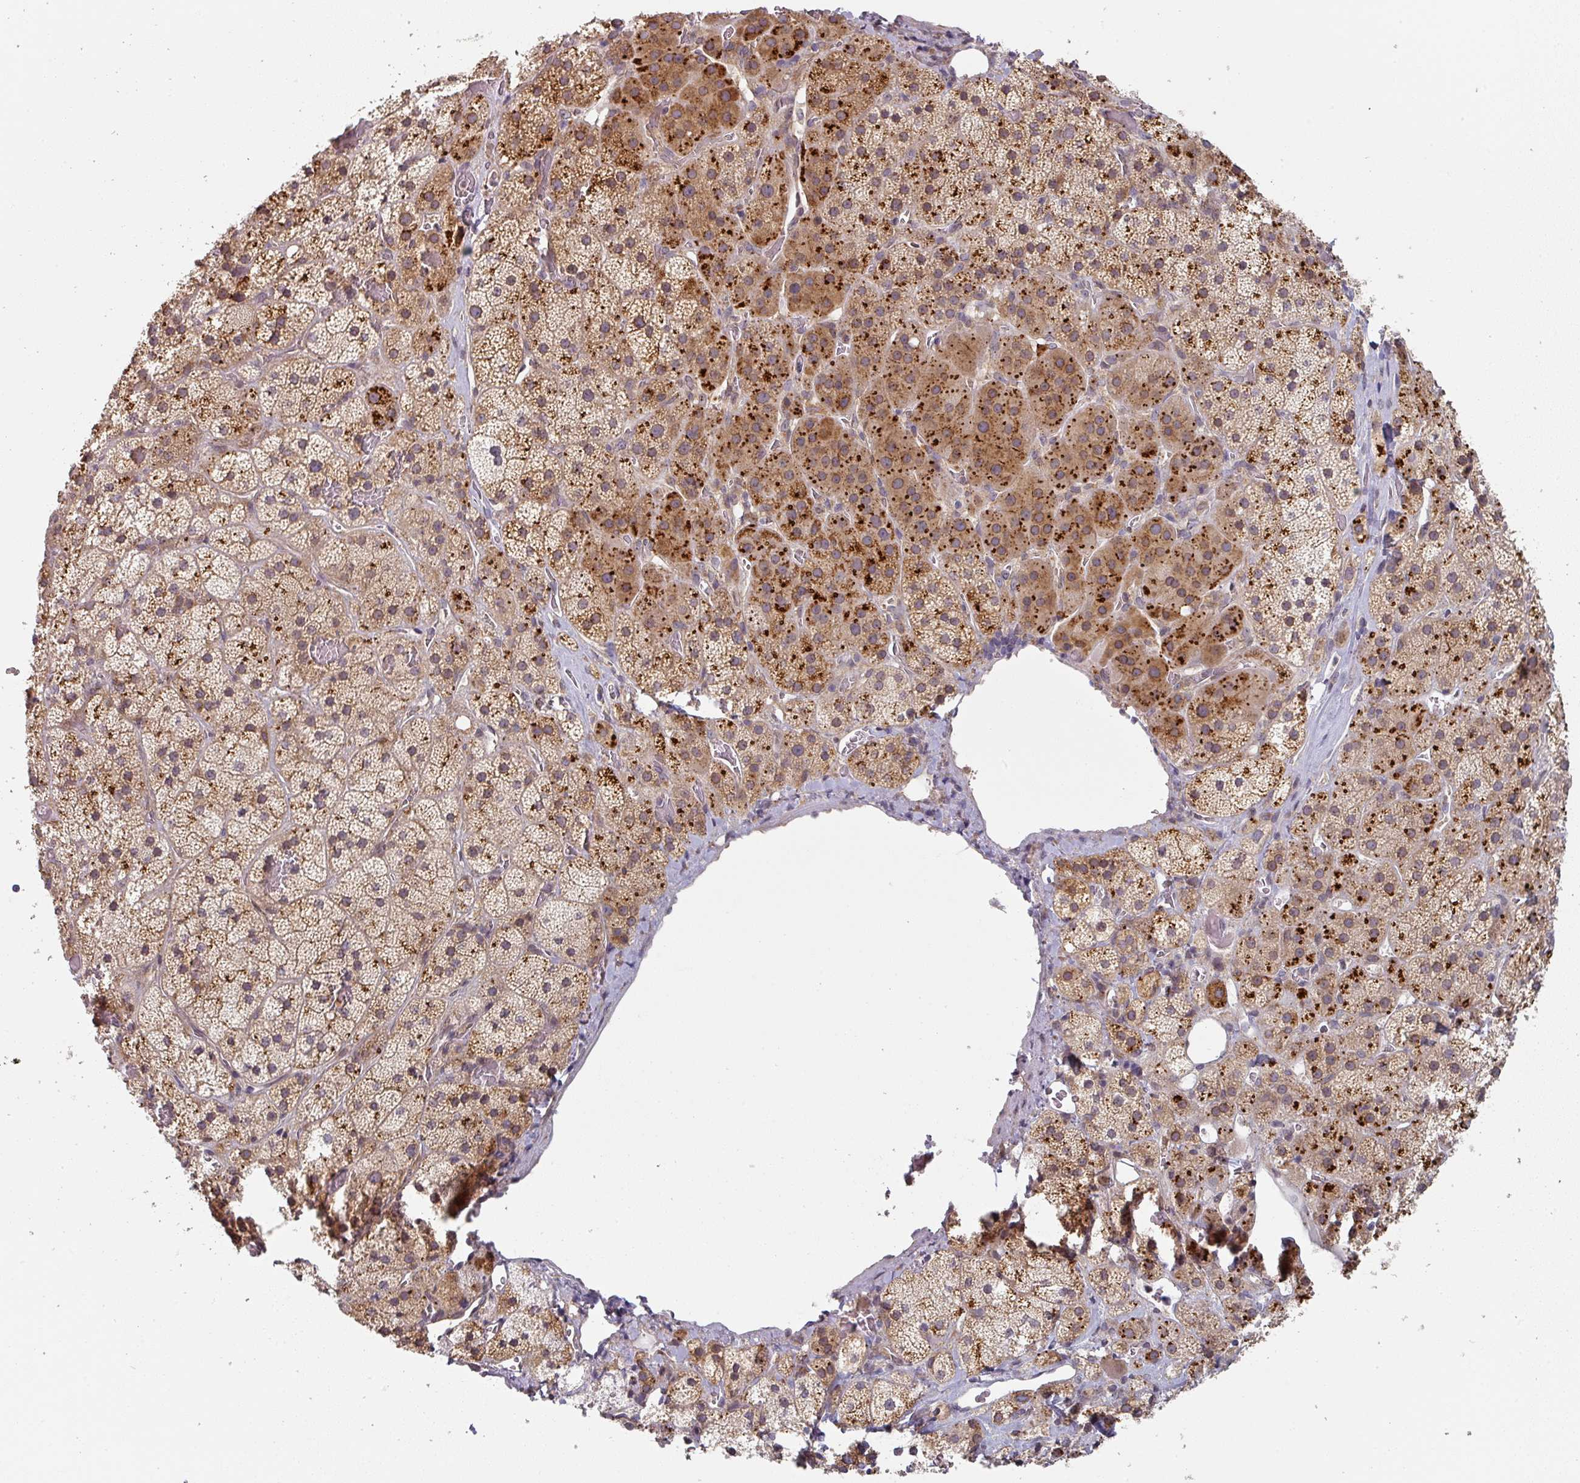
{"staining": {"intensity": "strong", "quantity": ">75%", "location": "cytoplasmic/membranous"}, "tissue": "adrenal gland", "cell_type": "Glandular cells", "image_type": "normal", "snomed": [{"axis": "morphology", "description": "Normal tissue, NOS"}, {"axis": "topography", "description": "Adrenal gland"}], "caption": "Adrenal gland stained with a brown dye shows strong cytoplasmic/membranous positive expression in approximately >75% of glandular cells.", "gene": "TAPT1", "patient": {"sex": "male", "age": 57}}